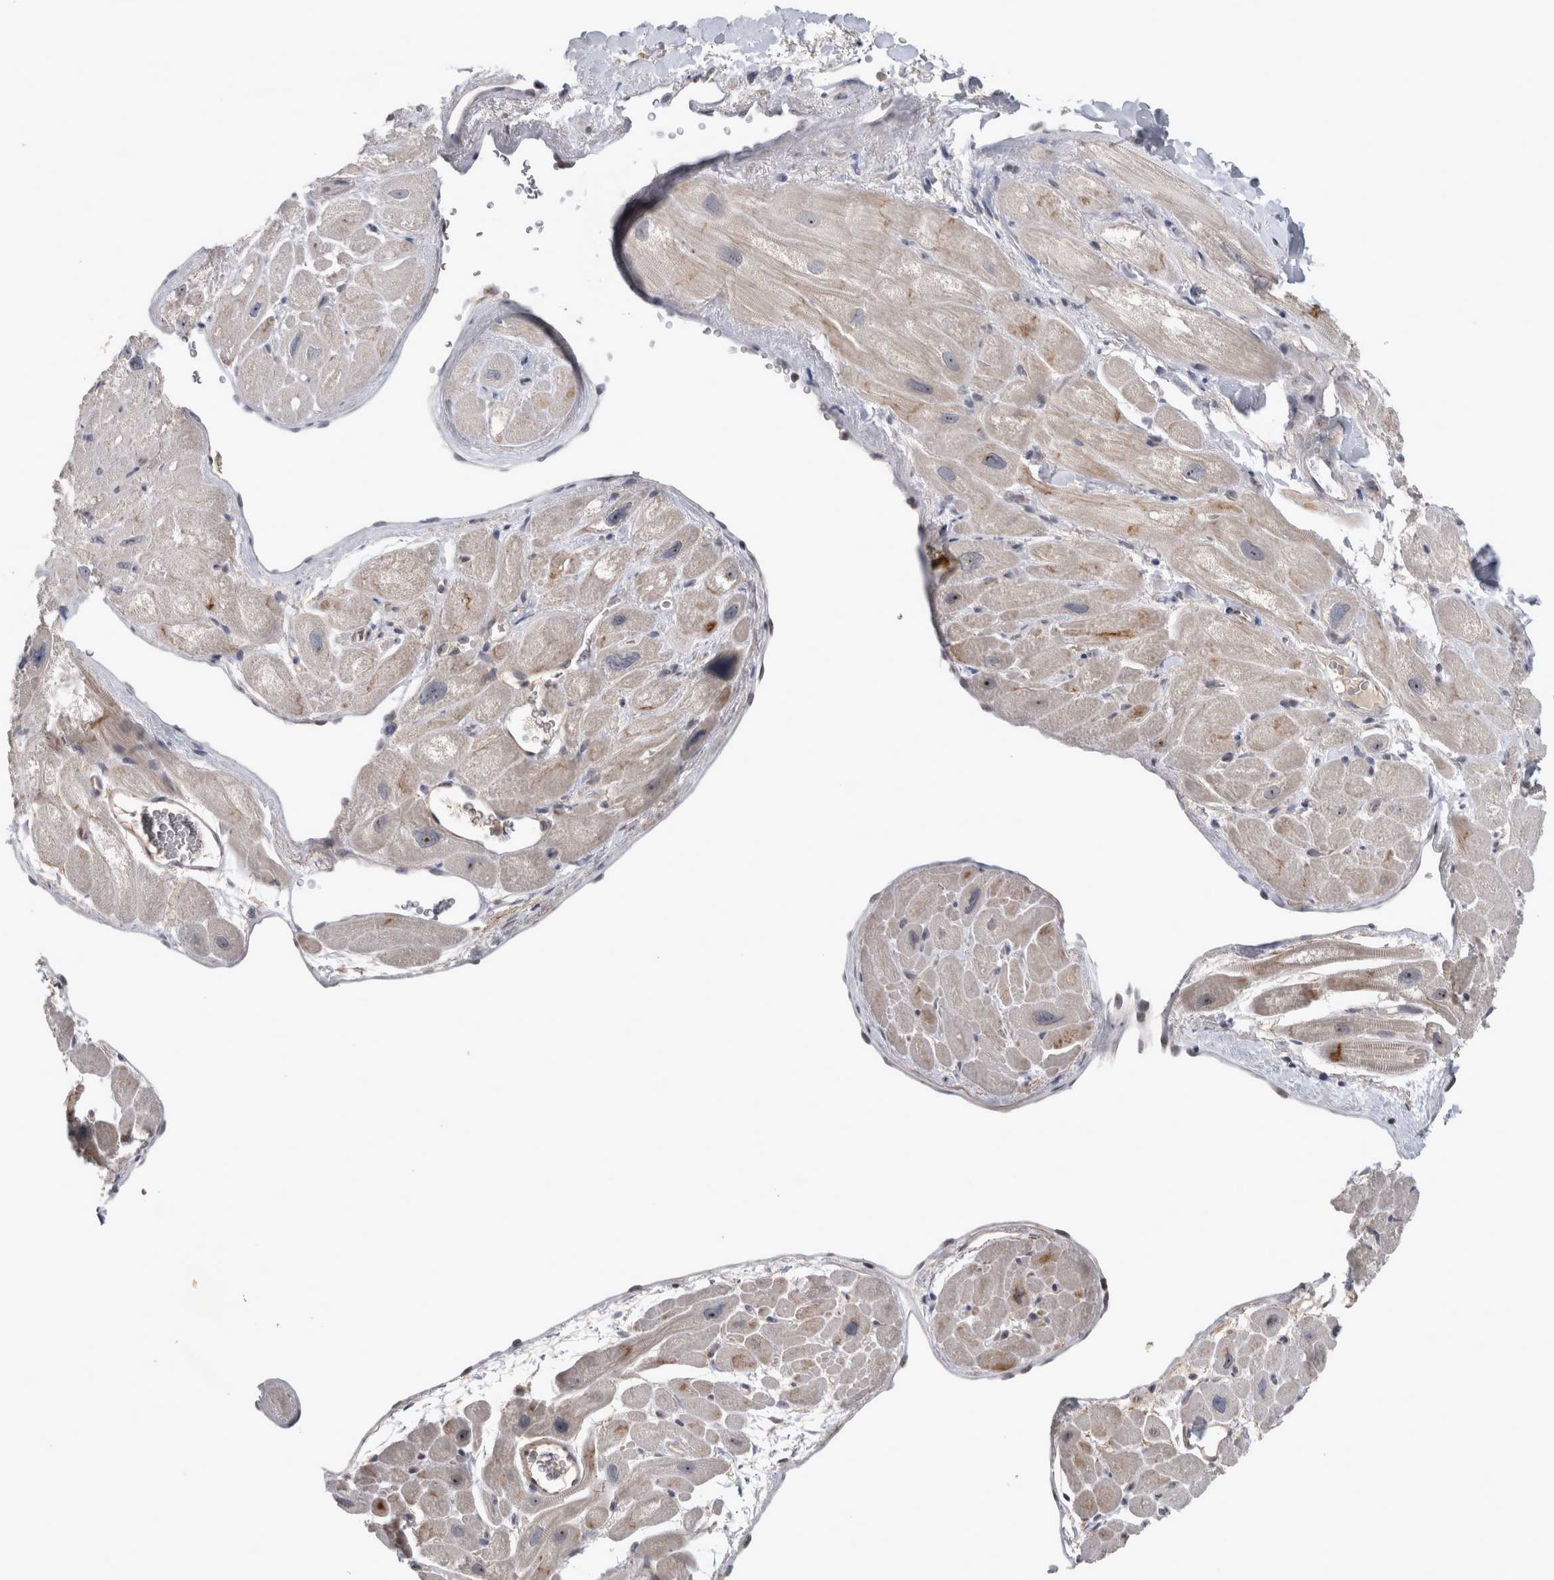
{"staining": {"intensity": "weak", "quantity": "<25%", "location": "cytoplasmic/membranous,nuclear"}, "tissue": "heart muscle", "cell_type": "Cardiomyocytes", "image_type": "normal", "snomed": [{"axis": "morphology", "description": "Normal tissue, NOS"}, {"axis": "topography", "description": "Heart"}], "caption": "High power microscopy photomicrograph of an IHC image of unremarkable heart muscle, revealing no significant staining in cardiomyocytes. The staining is performed using DAB (3,3'-diaminobenzidine) brown chromogen with nuclei counter-stained in using hematoxylin.", "gene": "RBM28", "patient": {"sex": "male", "age": 49}}